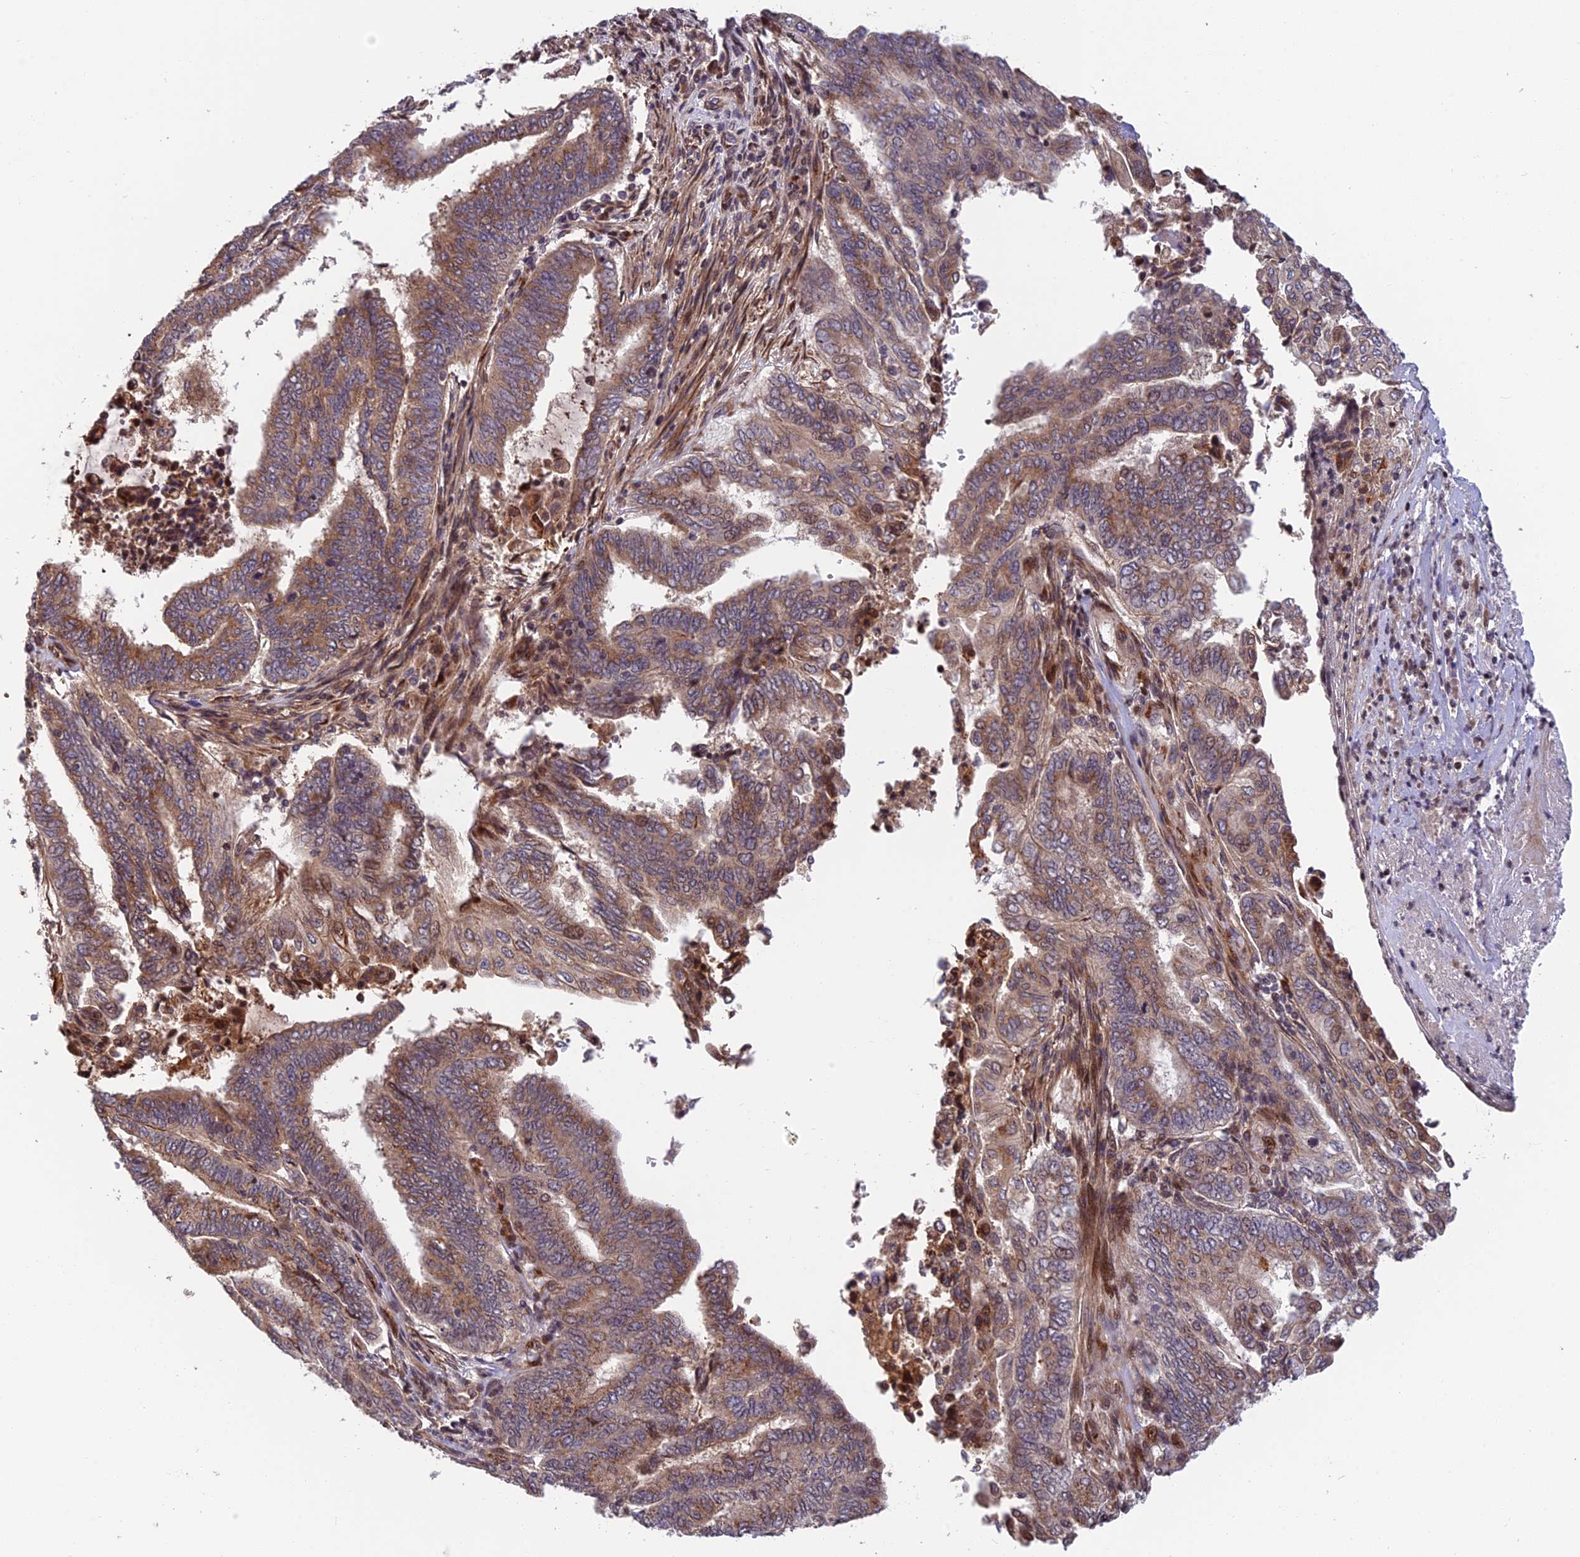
{"staining": {"intensity": "moderate", "quantity": ">75%", "location": "cytoplasmic/membranous"}, "tissue": "endometrial cancer", "cell_type": "Tumor cells", "image_type": "cancer", "snomed": [{"axis": "morphology", "description": "Adenocarcinoma, NOS"}, {"axis": "topography", "description": "Uterus"}, {"axis": "topography", "description": "Endometrium"}], "caption": "Tumor cells demonstrate moderate cytoplasmic/membranous positivity in approximately >75% of cells in endometrial adenocarcinoma. Nuclei are stained in blue.", "gene": "SMIM7", "patient": {"sex": "female", "age": 70}}